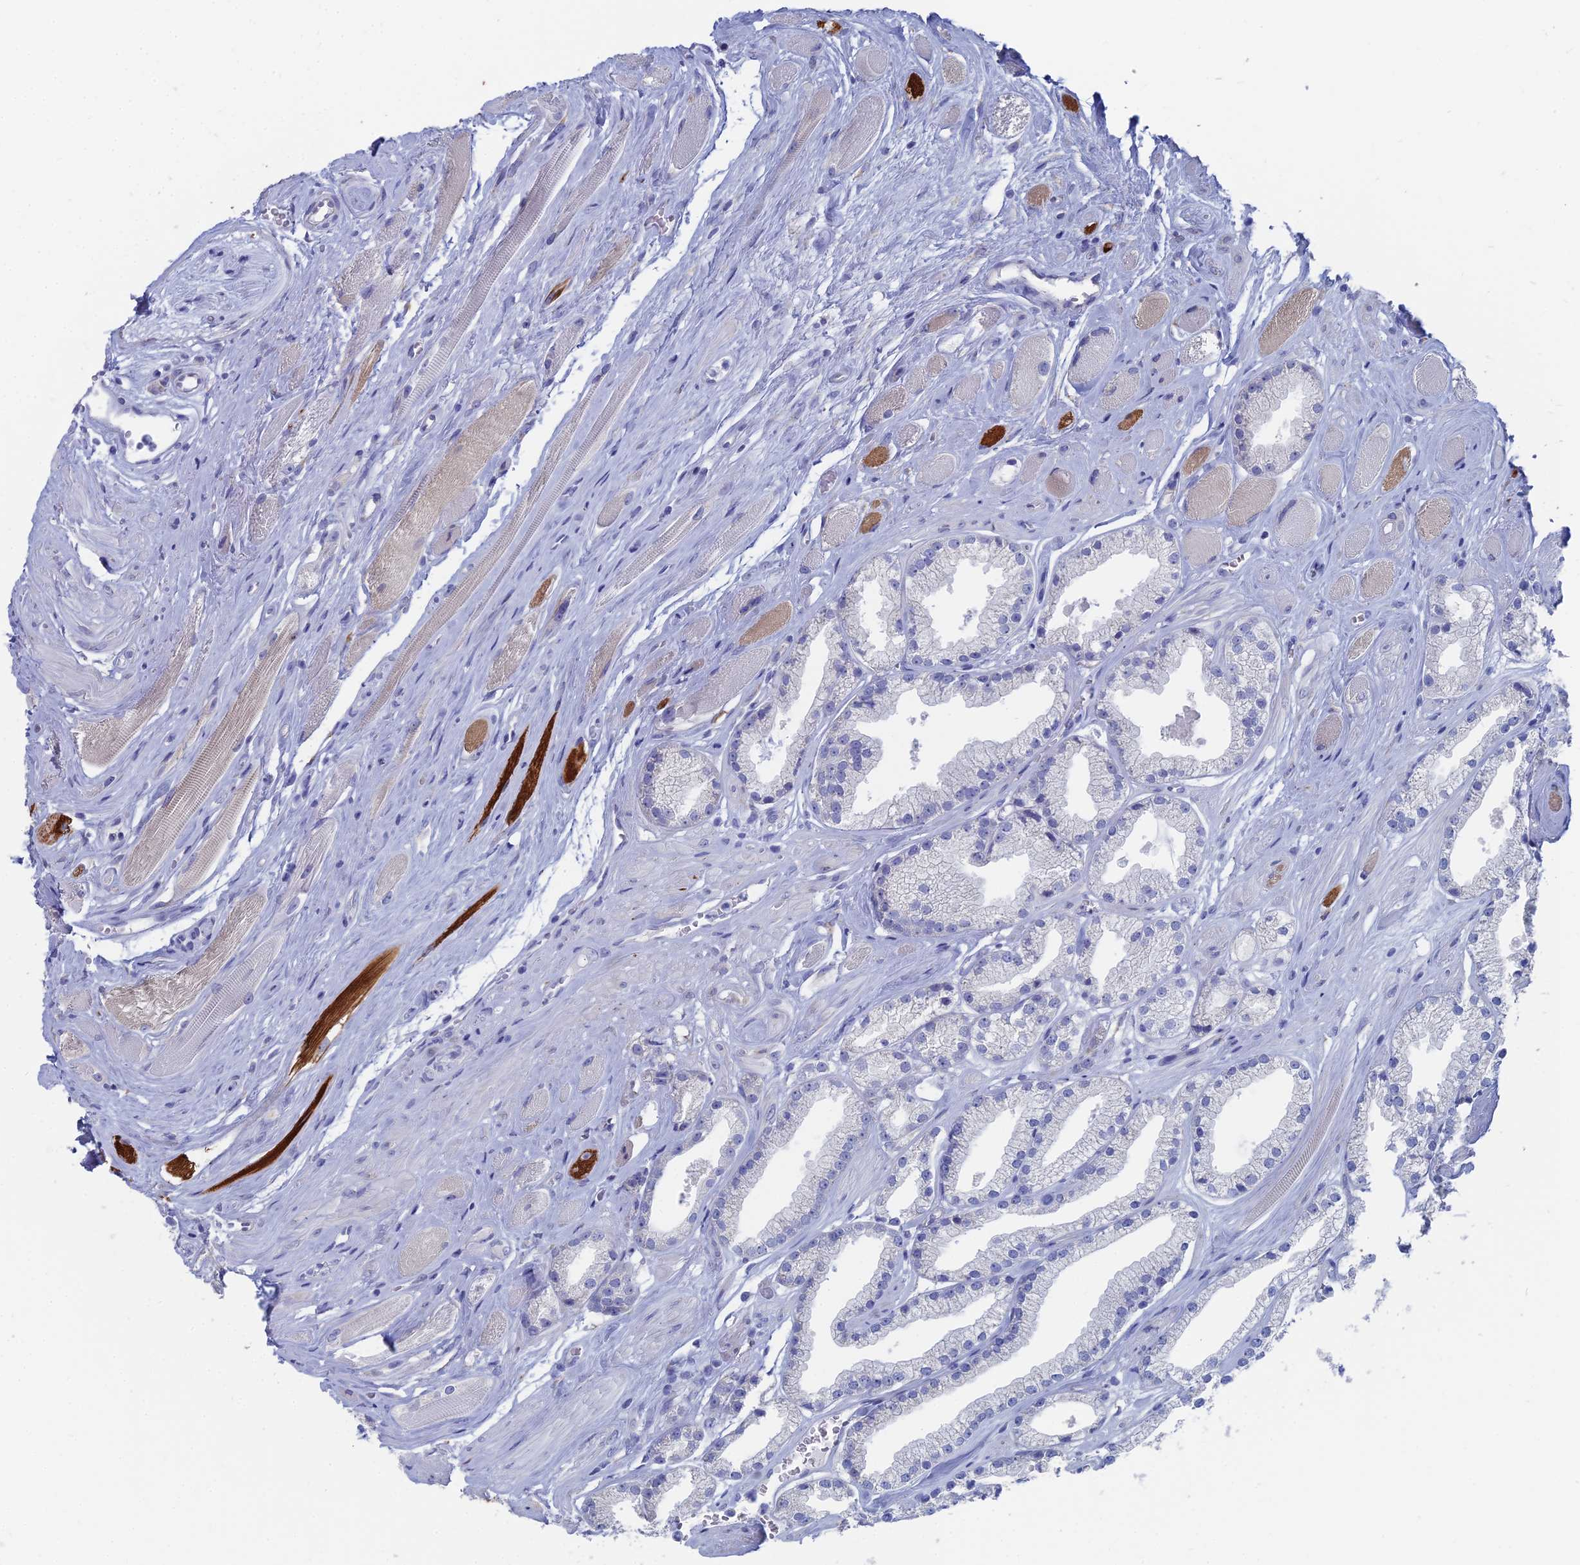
{"staining": {"intensity": "negative", "quantity": "none", "location": "none"}, "tissue": "prostate cancer", "cell_type": "Tumor cells", "image_type": "cancer", "snomed": [{"axis": "morphology", "description": "Adenocarcinoma, High grade"}, {"axis": "topography", "description": "Prostate"}], "caption": "Tumor cells show no significant expression in prostate cancer. (Immunohistochemistry, brightfield microscopy, high magnification).", "gene": "TNNT3", "patient": {"sex": "male", "age": 67}}